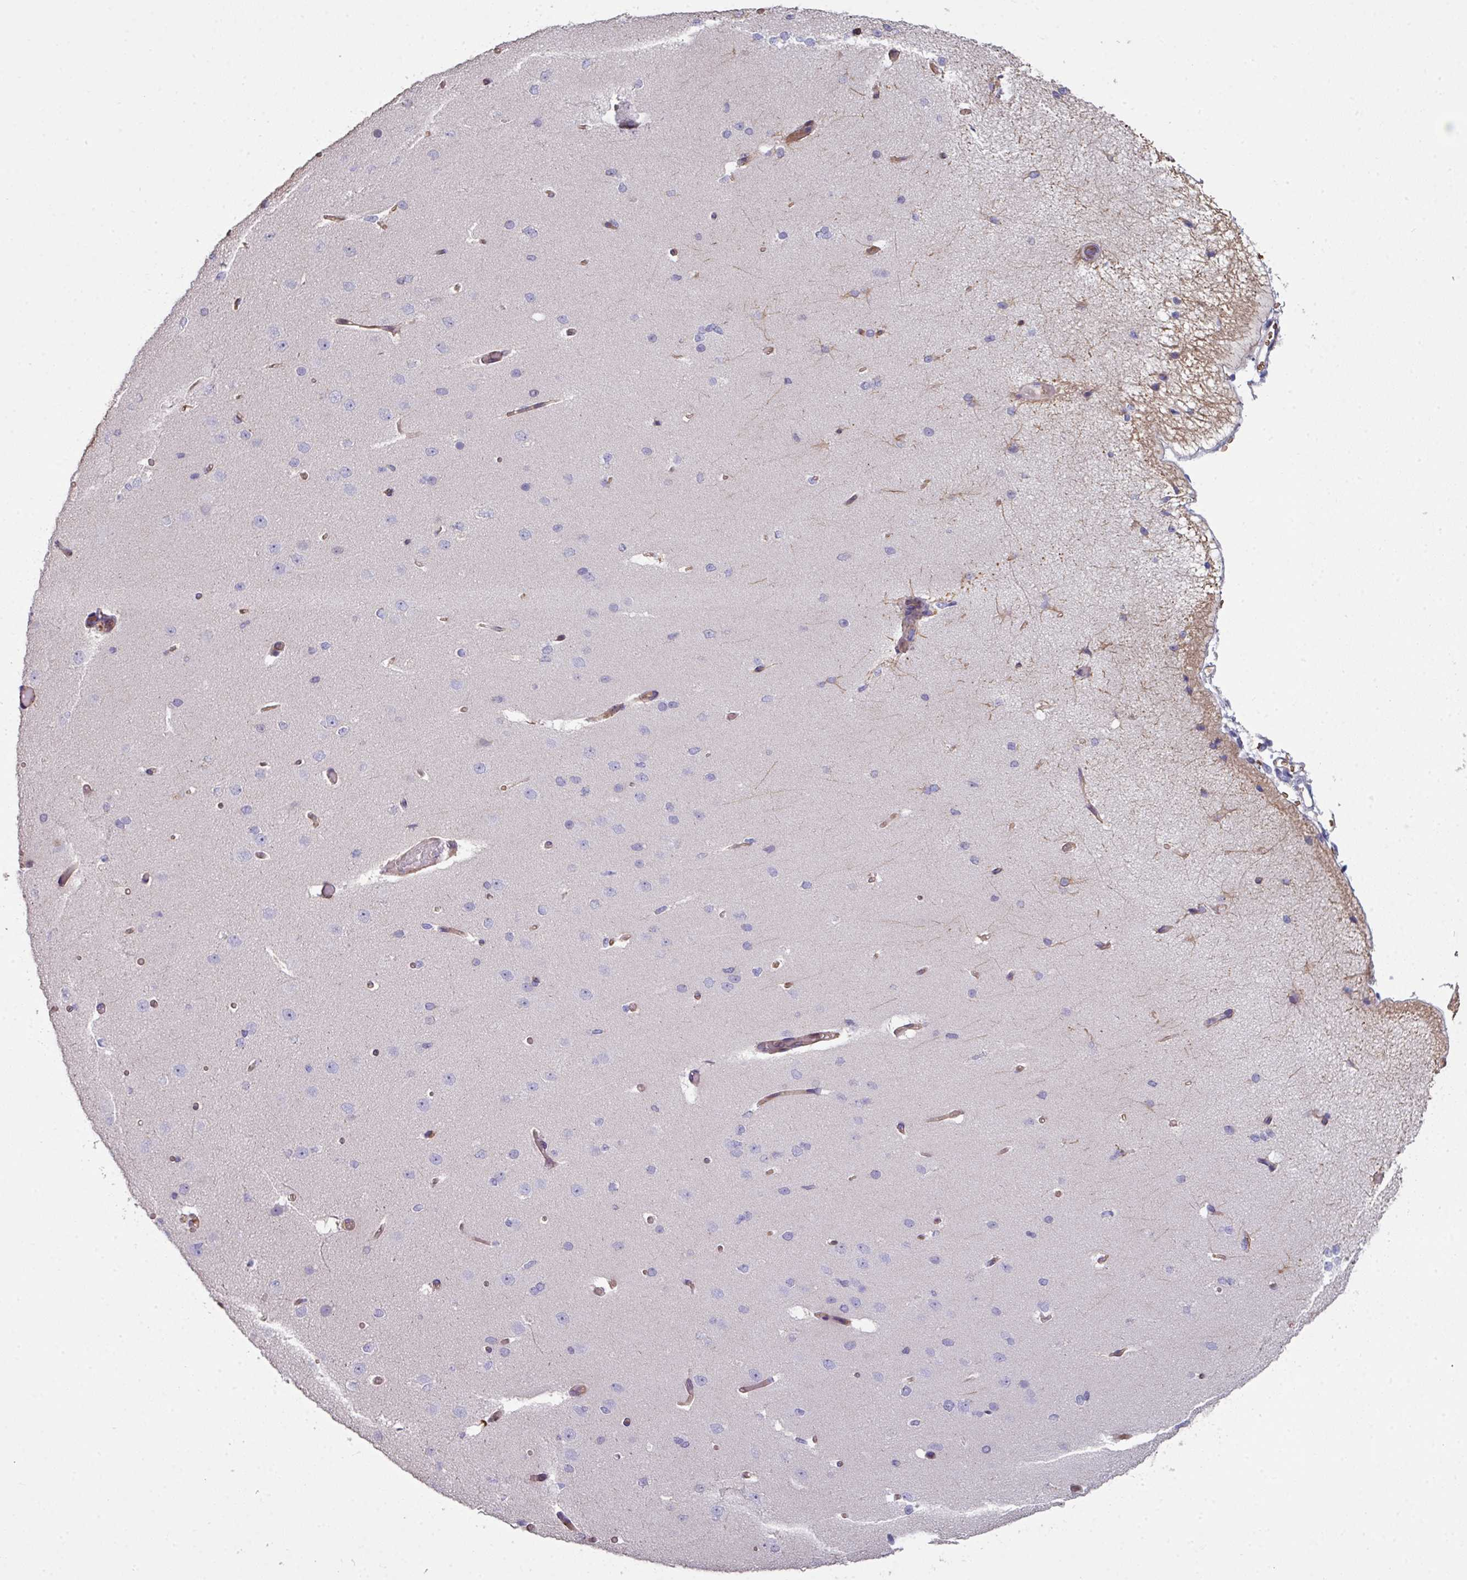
{"staining": {"intensity": "negative", "quantity": "none", "location": "none"}, "tissue": "cerebral cortex", "cell_type": "Endothelial cells", "image_type": "normal", "snomed": [{"axis": "morphology", "description": "Normal tissue, NOS"}, {"axis": "morphology", "description": "Inflammation, NOS"}, {"axis": "topography", "description": "Cerebral cortex"}], "caption": "Cerebral cortex stained for a protein using immunohistochemistry exhibits no staining endothelial cells.", "gene": "ANO9", "patient": {"sex": "male", "age": 6}}